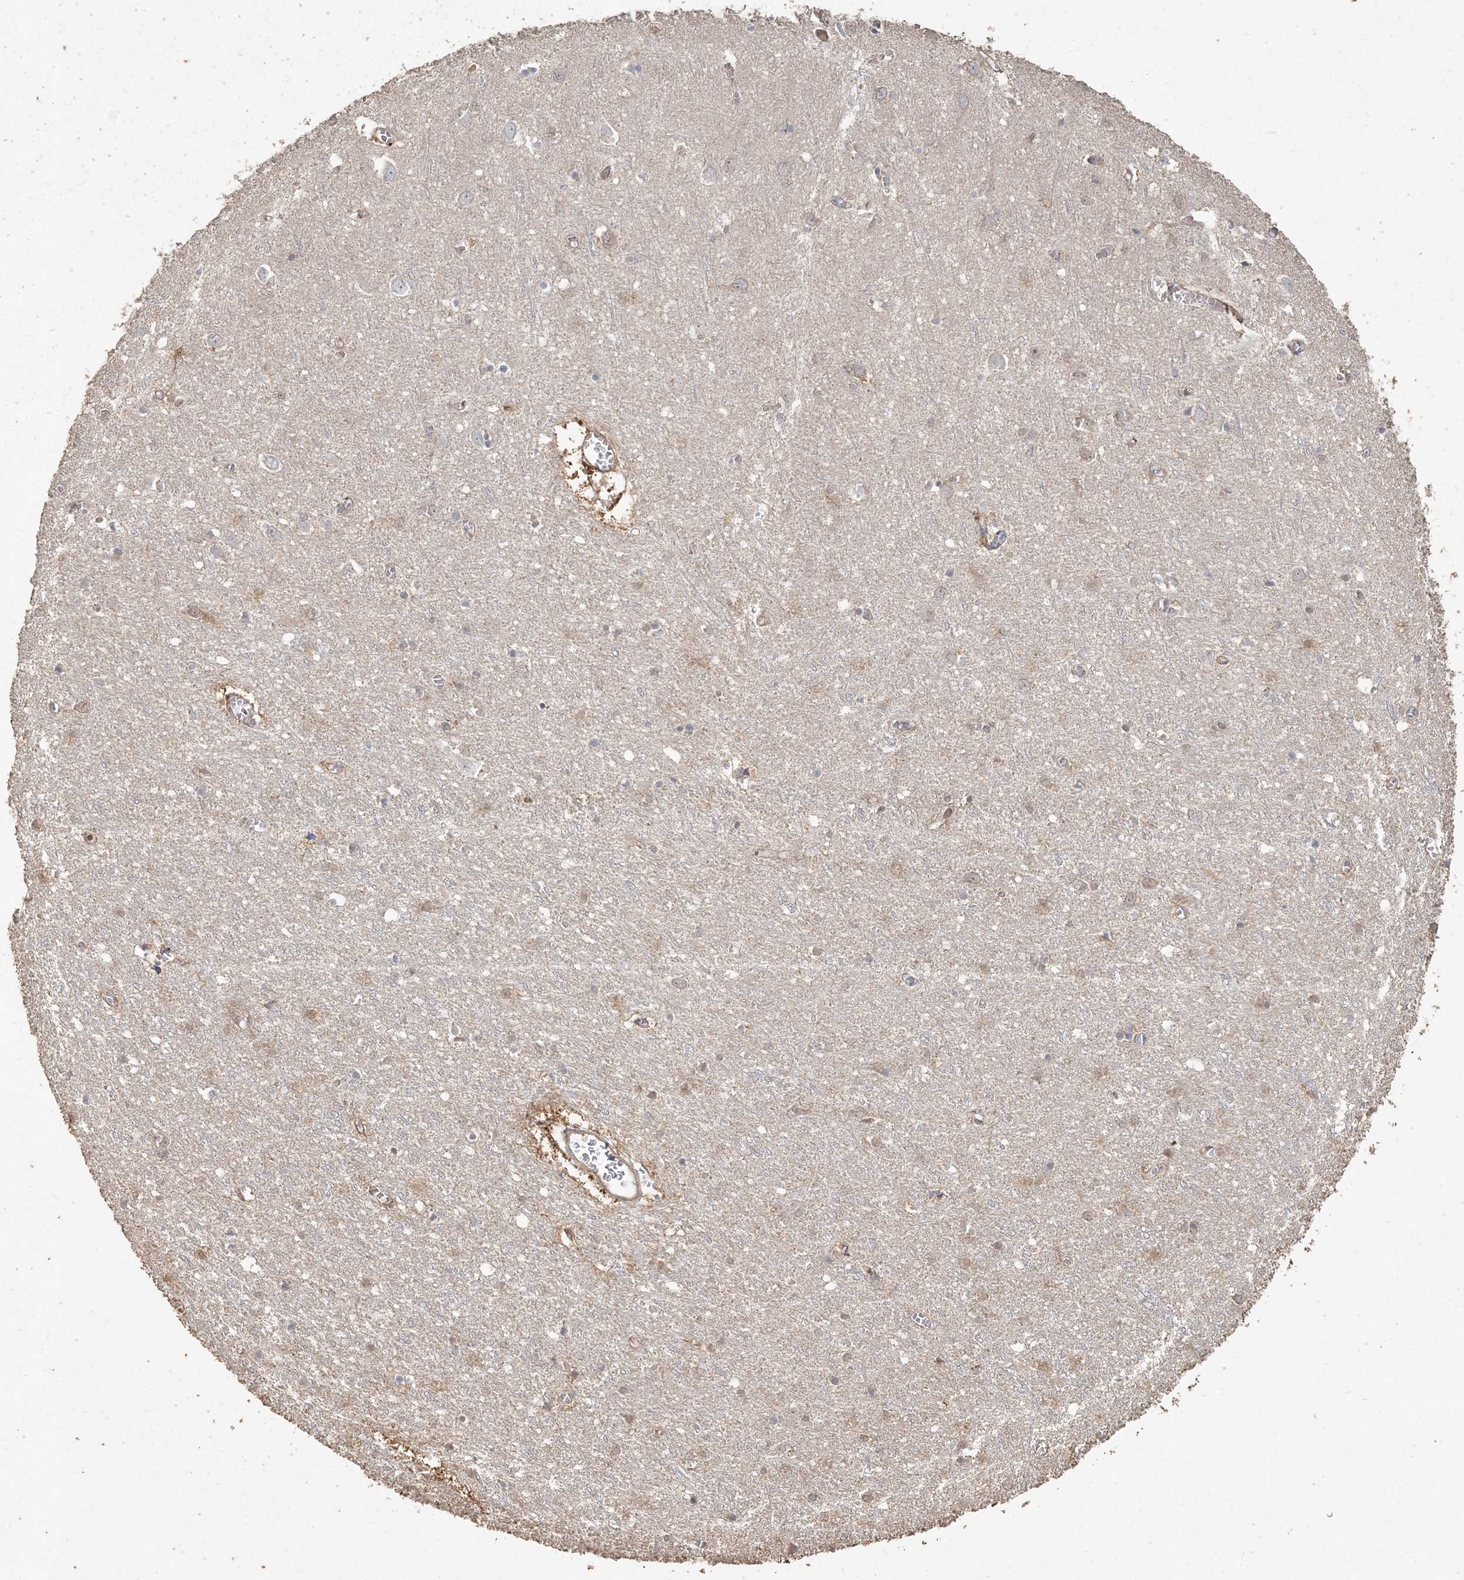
{"staining": {"intensity": "negative", "quantity": "none", "location": "none"}, "tissue": "cerebral cortex", "cell_type": "Endothelial cells", "image_type": "normal", "snomed": [{"axis": "morphology", "description": "Normal tissue, NOS"}, {"axis": "topography", "description": "Cerebral cortex"}], "caption": "An immunohistochemistry photomicrograph of normal cerebral cortex is shown. There is no staining in endothelial cells of cerebral cortex.", "gene": "RNF145", "patient": {"sex": "female", "age": 64}}